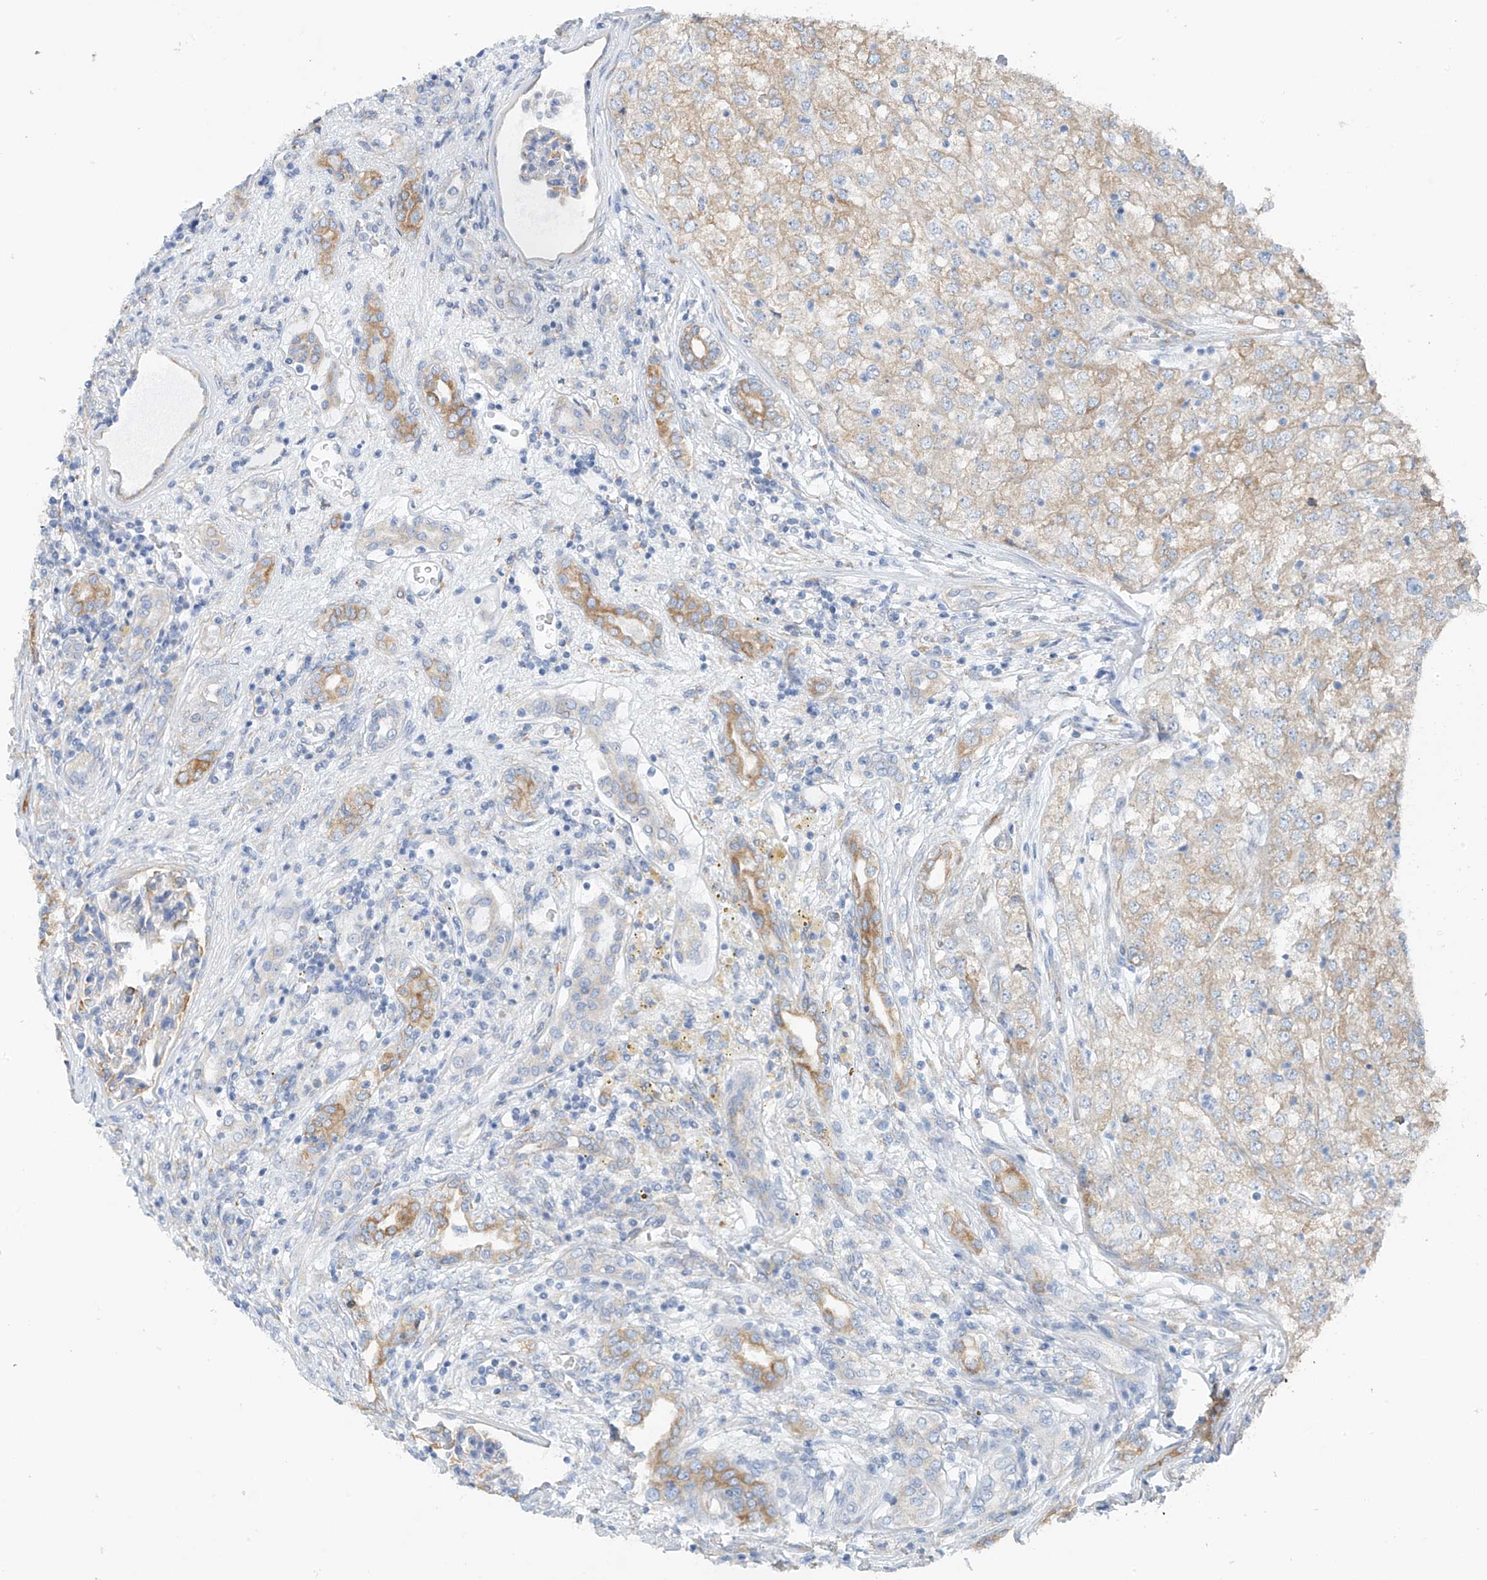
{"staining": {"intensity": "weak", "quantity": "25%-75%", "location": "cytoplasmic/membranous"}, "tissue": "renal cancer", "cell_type": "Tumor cells", "image_type": "cancer", "snomed": [{"axis": "morphology", "description": "Adenocarcinoma, NOS"}, {"axis": "topography", "description": "Kidney"}], "caption": "Weak cytoplasmic/membranous positivity for a protein is seen in about 25%-75% of tumor cells of adenocarcinoma (renal) using immunohistochemistry (IHC).", "gene": "RCN2", "patient": {"sex": "female", "age": 54}}